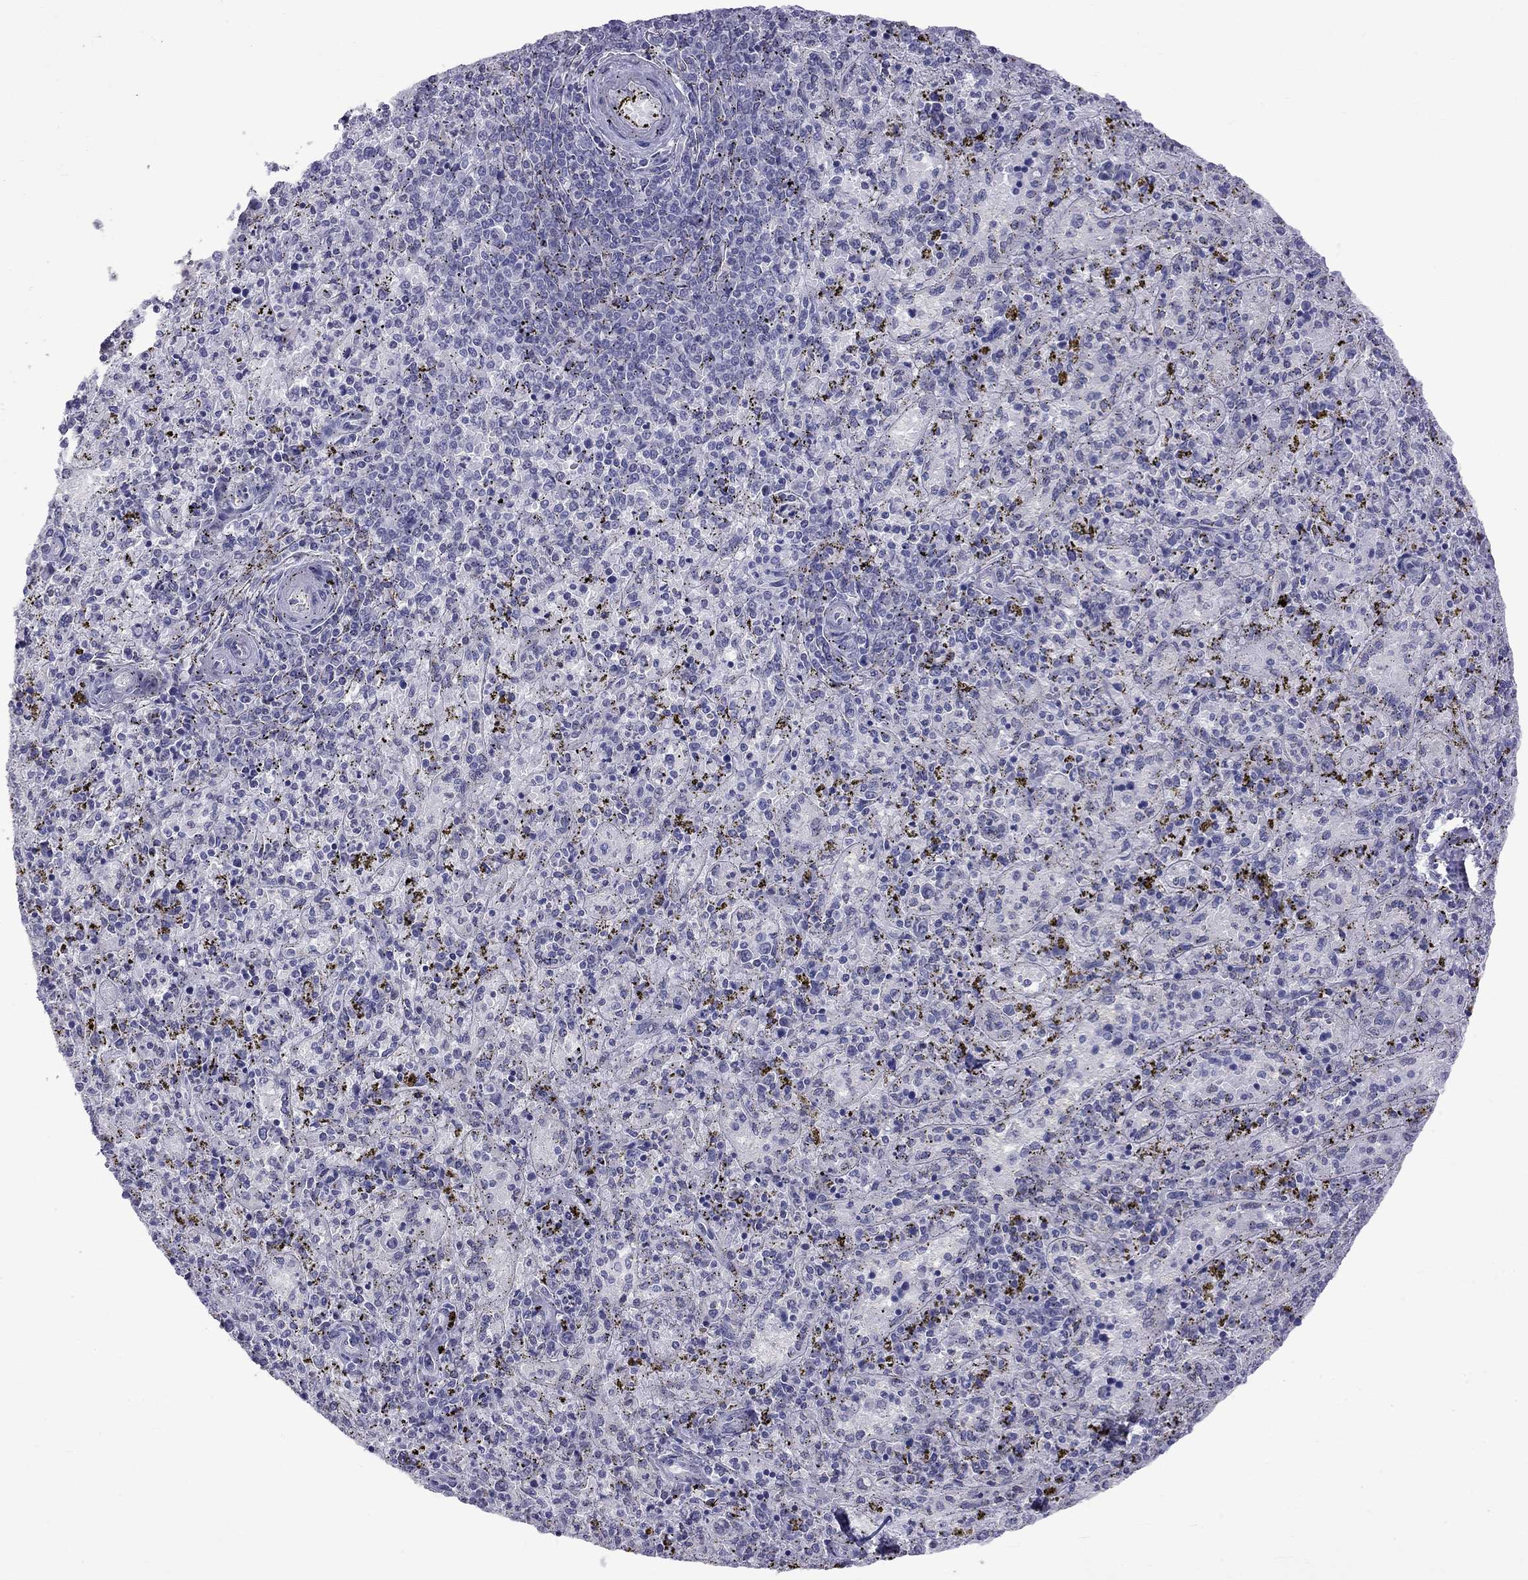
{"staining": {"intensity": "negative", "quantity": "none", "location": "none"}, "tissue": "spleen", "cell_type": "Cells in red pulp", "image_type": "normal", "snomed": [{"axis": "morphology", "description": "Normal tissue, NOS"}, {"axis": "topography", "description": "Spleen"}], "caption": "There is no significant staining in cells in red pulp of spleen. (Brightfield microscopy of DAB (3,3'-diaminobenzidine) immunohistochemistry at high magnification).", "gene": "MUC15", "patient": {"sex": "female", "age": 50}}